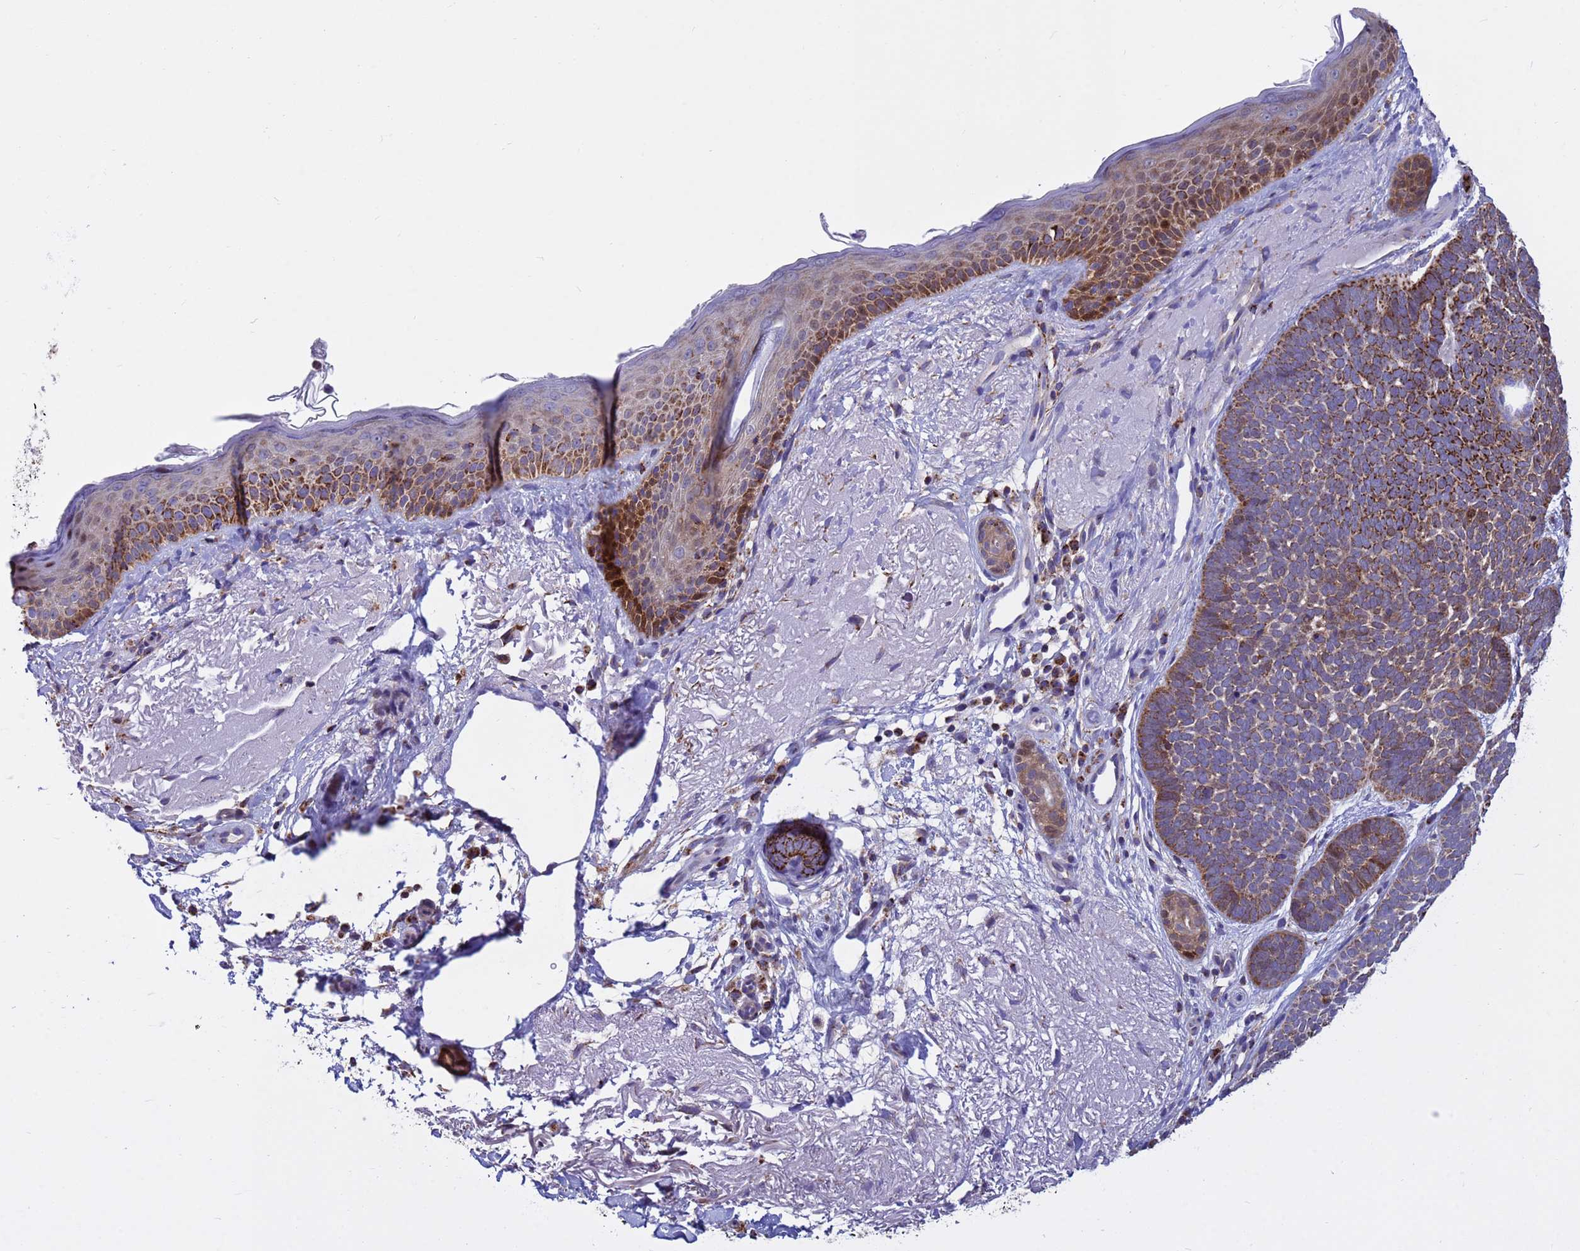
{"staining": {"intensity": "strong", "quantity": "25%-75%", "location": "cytoplasmic/membranous"}, "tissue": "skin cancer", "cell_type": "Tumor cells", "image_type": "cancer", "snomed": [{"axis": "morphology", "description": "Basal cell carcinoma"}, {"axis": "topography", "description": "Skin"}], "caption": "Immunohistochemistry image of basal cell carcinoma (skin) stained for a protein (brown), which shows high levels of strong cytoplasmic/membranous staining in approximately 25%-75% of tumor cells.", "gene": "TUBGCP3", "patient": {"sex": "female", "age": 77}}